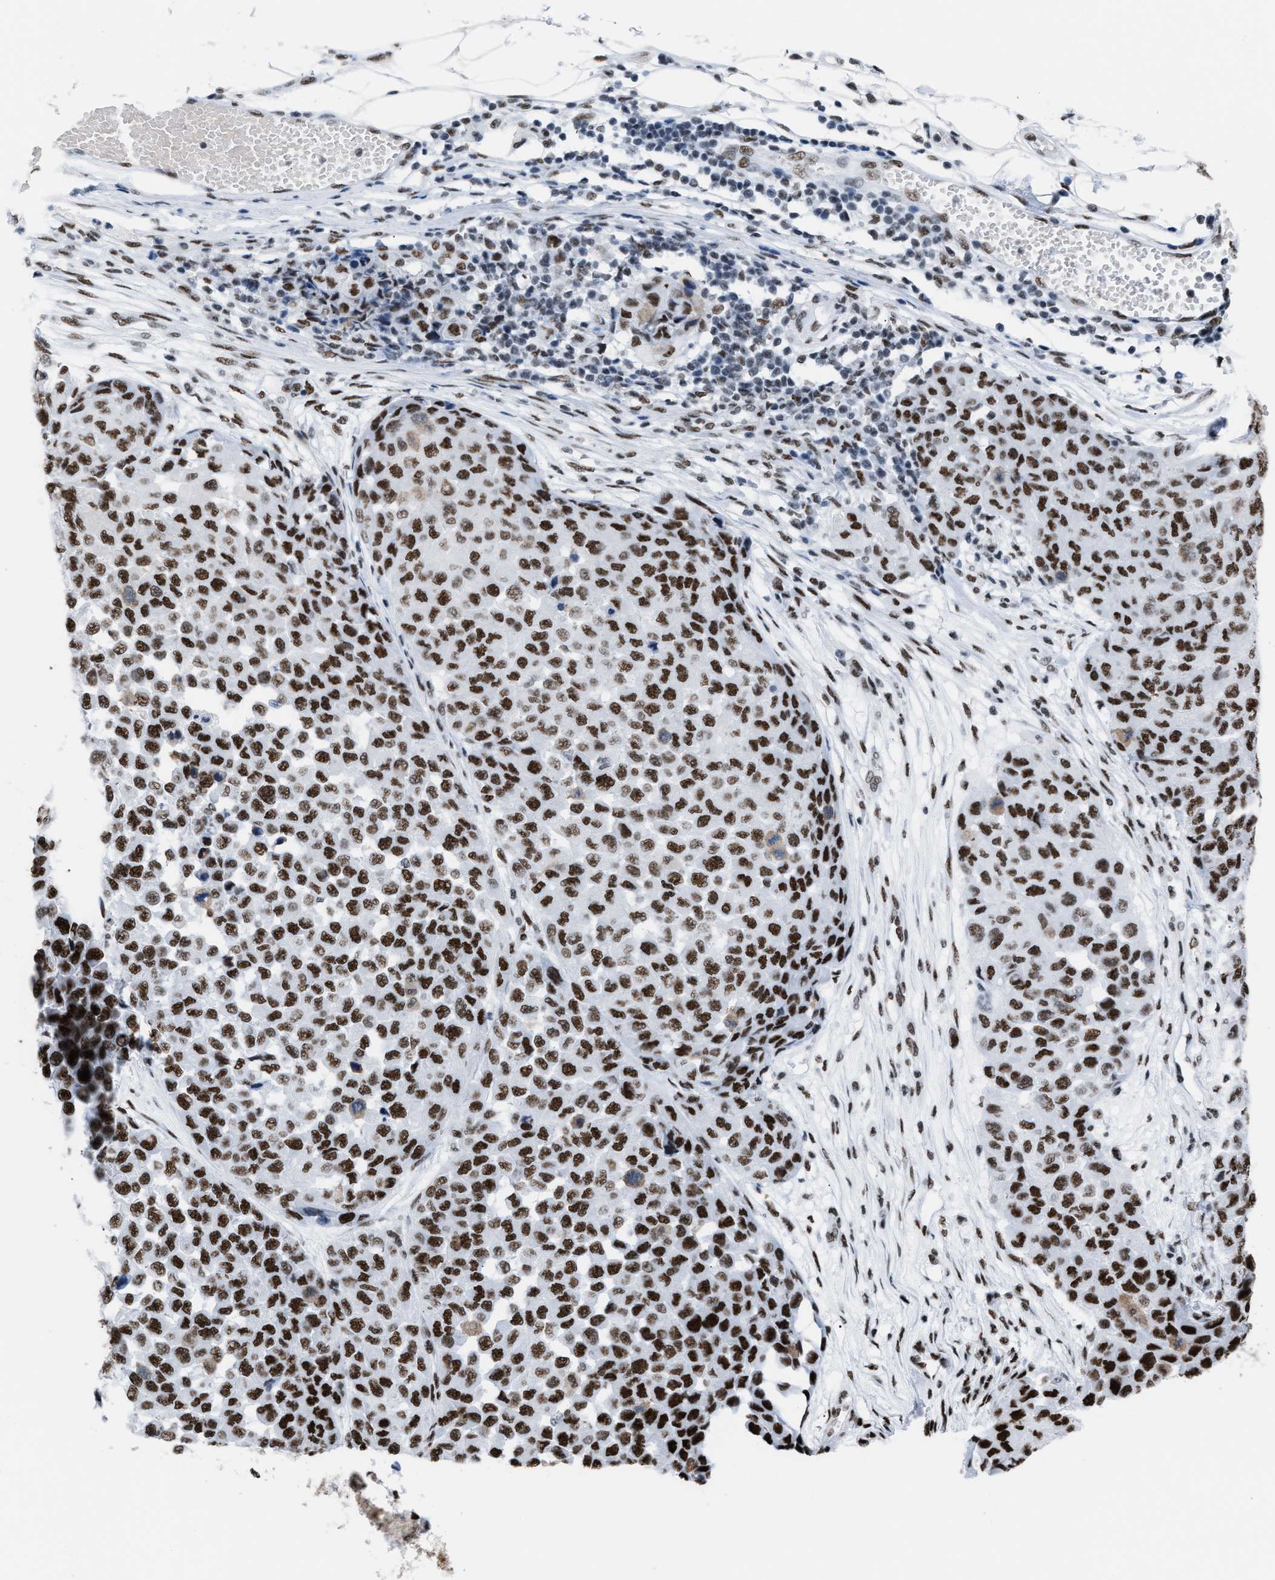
{"staining": {"intensity": "strong", "quantity": ">75%", "location": "nuclear"}, "tissue": "melanoma", "cell_type": "Tumor cells", "image_type": "cancer", "snomed": [{"axis": "morphology", "description": "Normal tissue, NOS"}, {"axis": "morphology", "description": "Malignant melanoma, NOS"}, {"axis": "topography", "description": "Skin"}], "caption": "Malignant melanoma was stained to show a protein in brown. There is high levels of strong nuclear positivity in approximately >75% of tumor cells.", "gene": "CCAR2", "patient": {"sex": "male", "age": 62}}